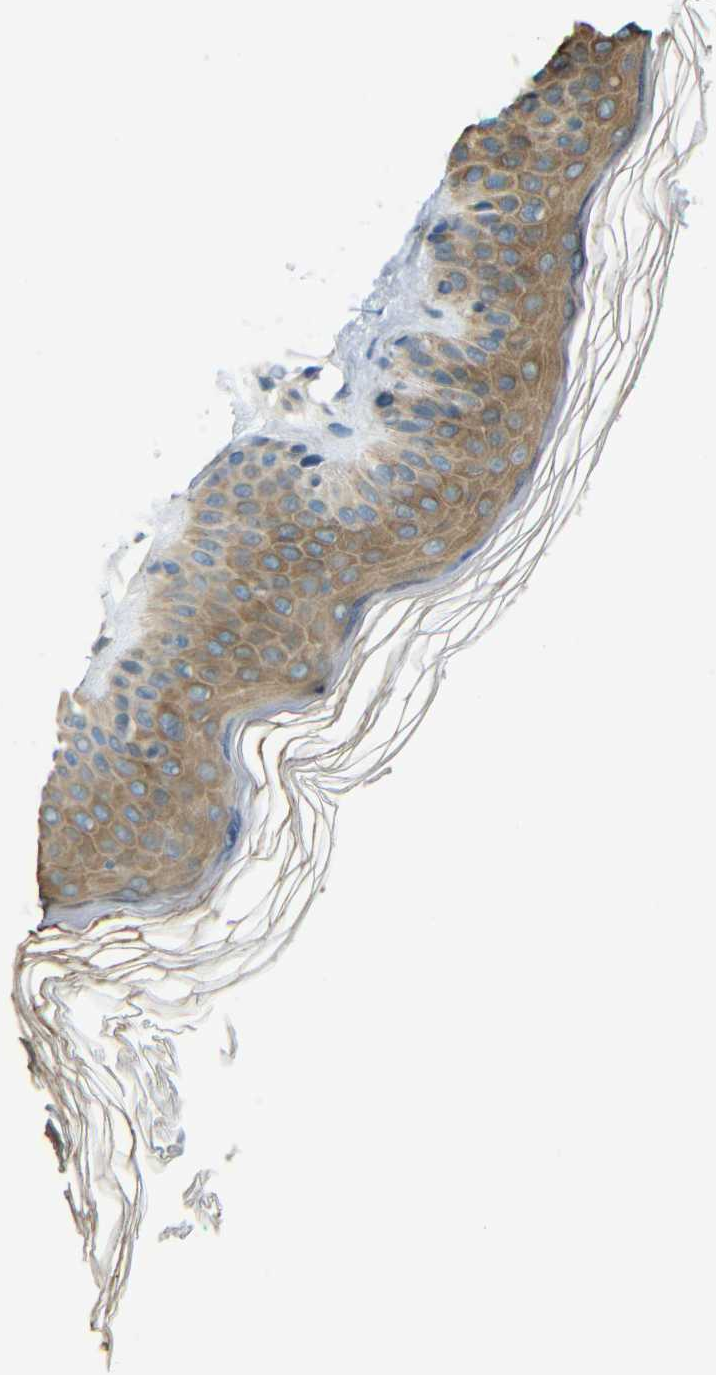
{"staining": {"intensity": "weak", "quantity": ">75%", "location": "cytoplasmic/membranous"}, "tissue": "skin", "cell_type": "Fibroblasts", "image_type": "normal", "snomed": [{"axis": "morphology", "description": "Normal tissue, NOS"}, {"axis": "topography", "description": "Skin"}], "caption": "About >75% of fibroblasts in normal human skin demonstrate weak cytoplasmic/membranous protein positivity as visualized by brown immunohistochemical staining.", "gene": "FNDC3A", "patient": {"sex": "male", "age": 71}}